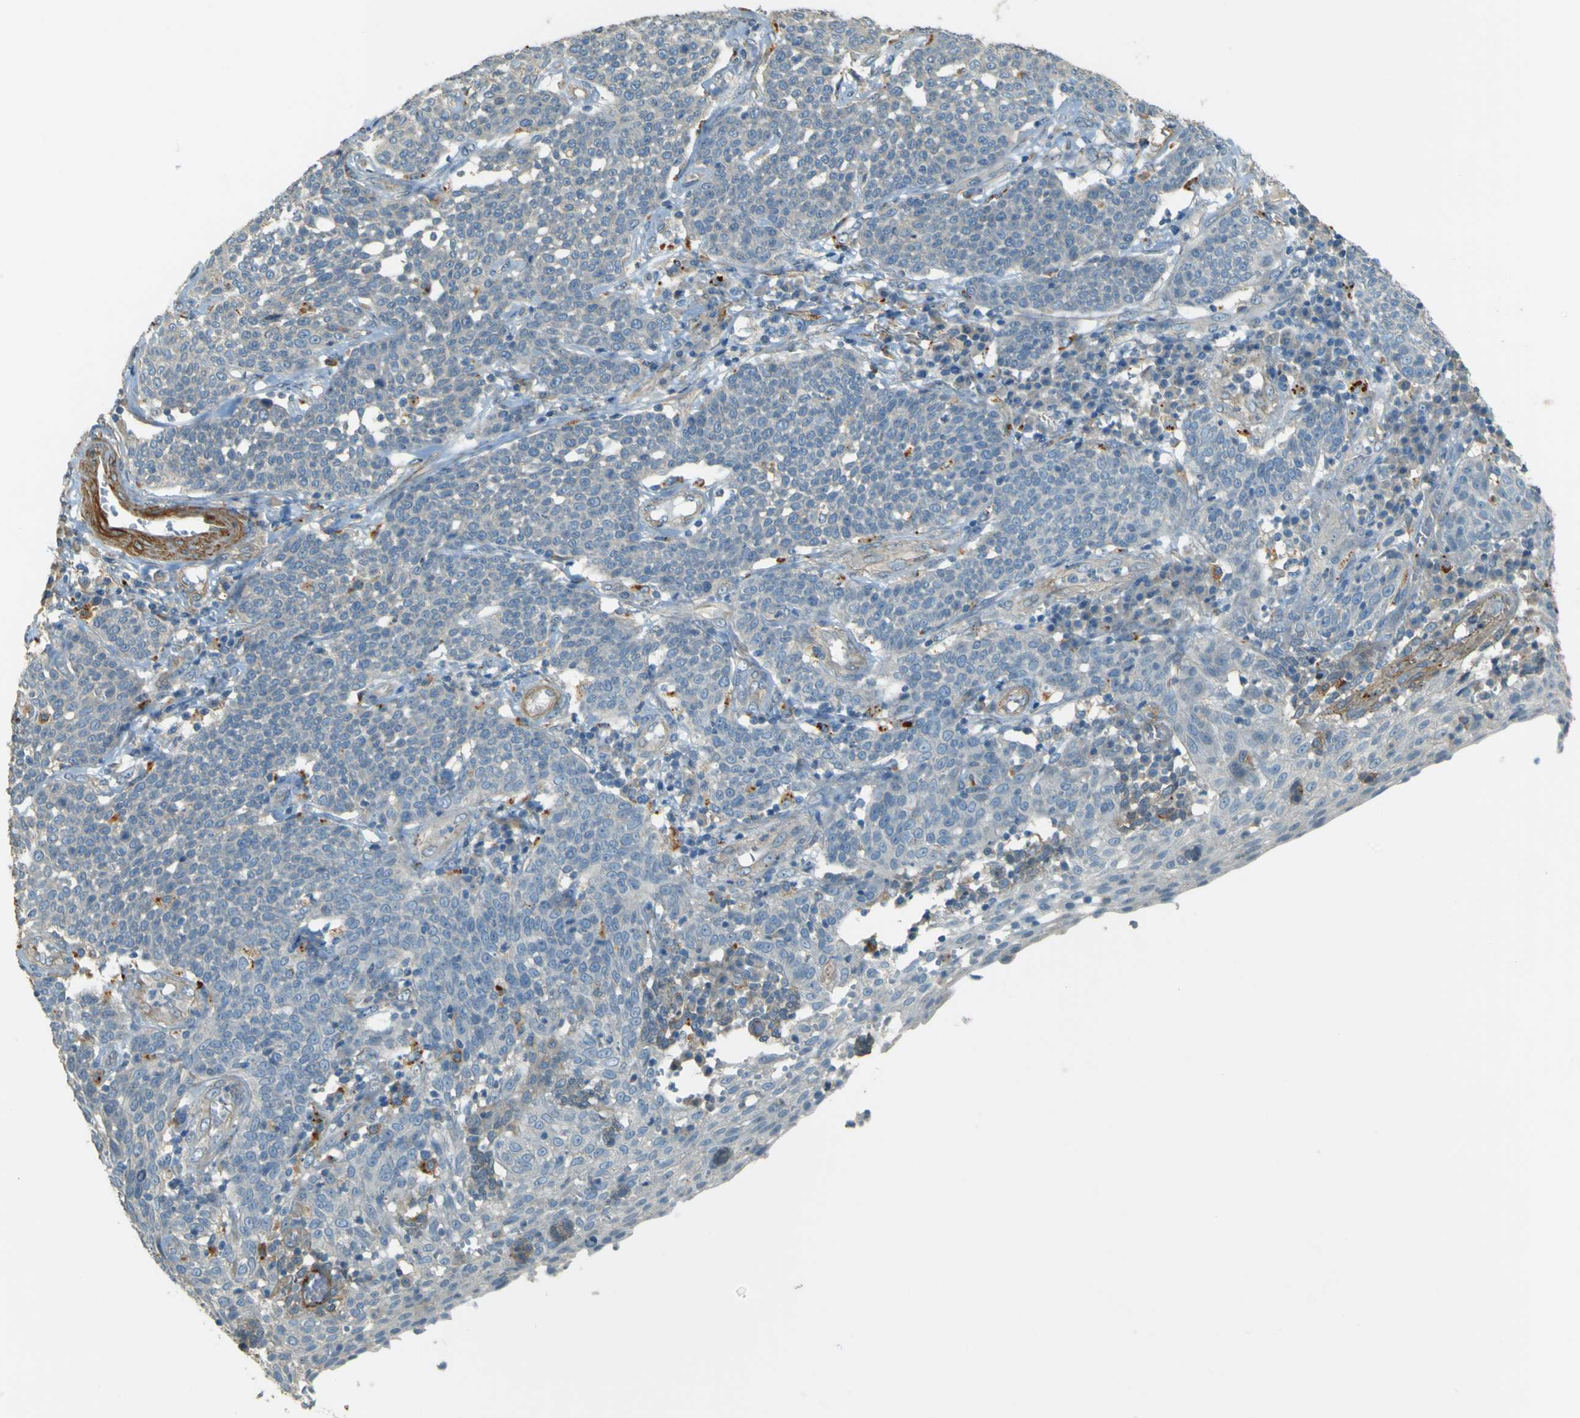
{"staining": {"intensity": "negative", "quantity": "none", "location": "none"}, "tissue": "cervical cancer", "cell_type": "Tumor cells", "image_type": "cancer", "snomed": [{"axis": "morphology", "description": "Squamous cell carcinoma, NOS"}, {"axis": "topography", "description": "Cervix"}], "caption": "A photomicrograph of squamous cell carcinoma (cervical) stained for a protein reveals no brown staining in tumor cells.", "gene": "NEXN", "patient": {"sex": "female", "age": 34}}